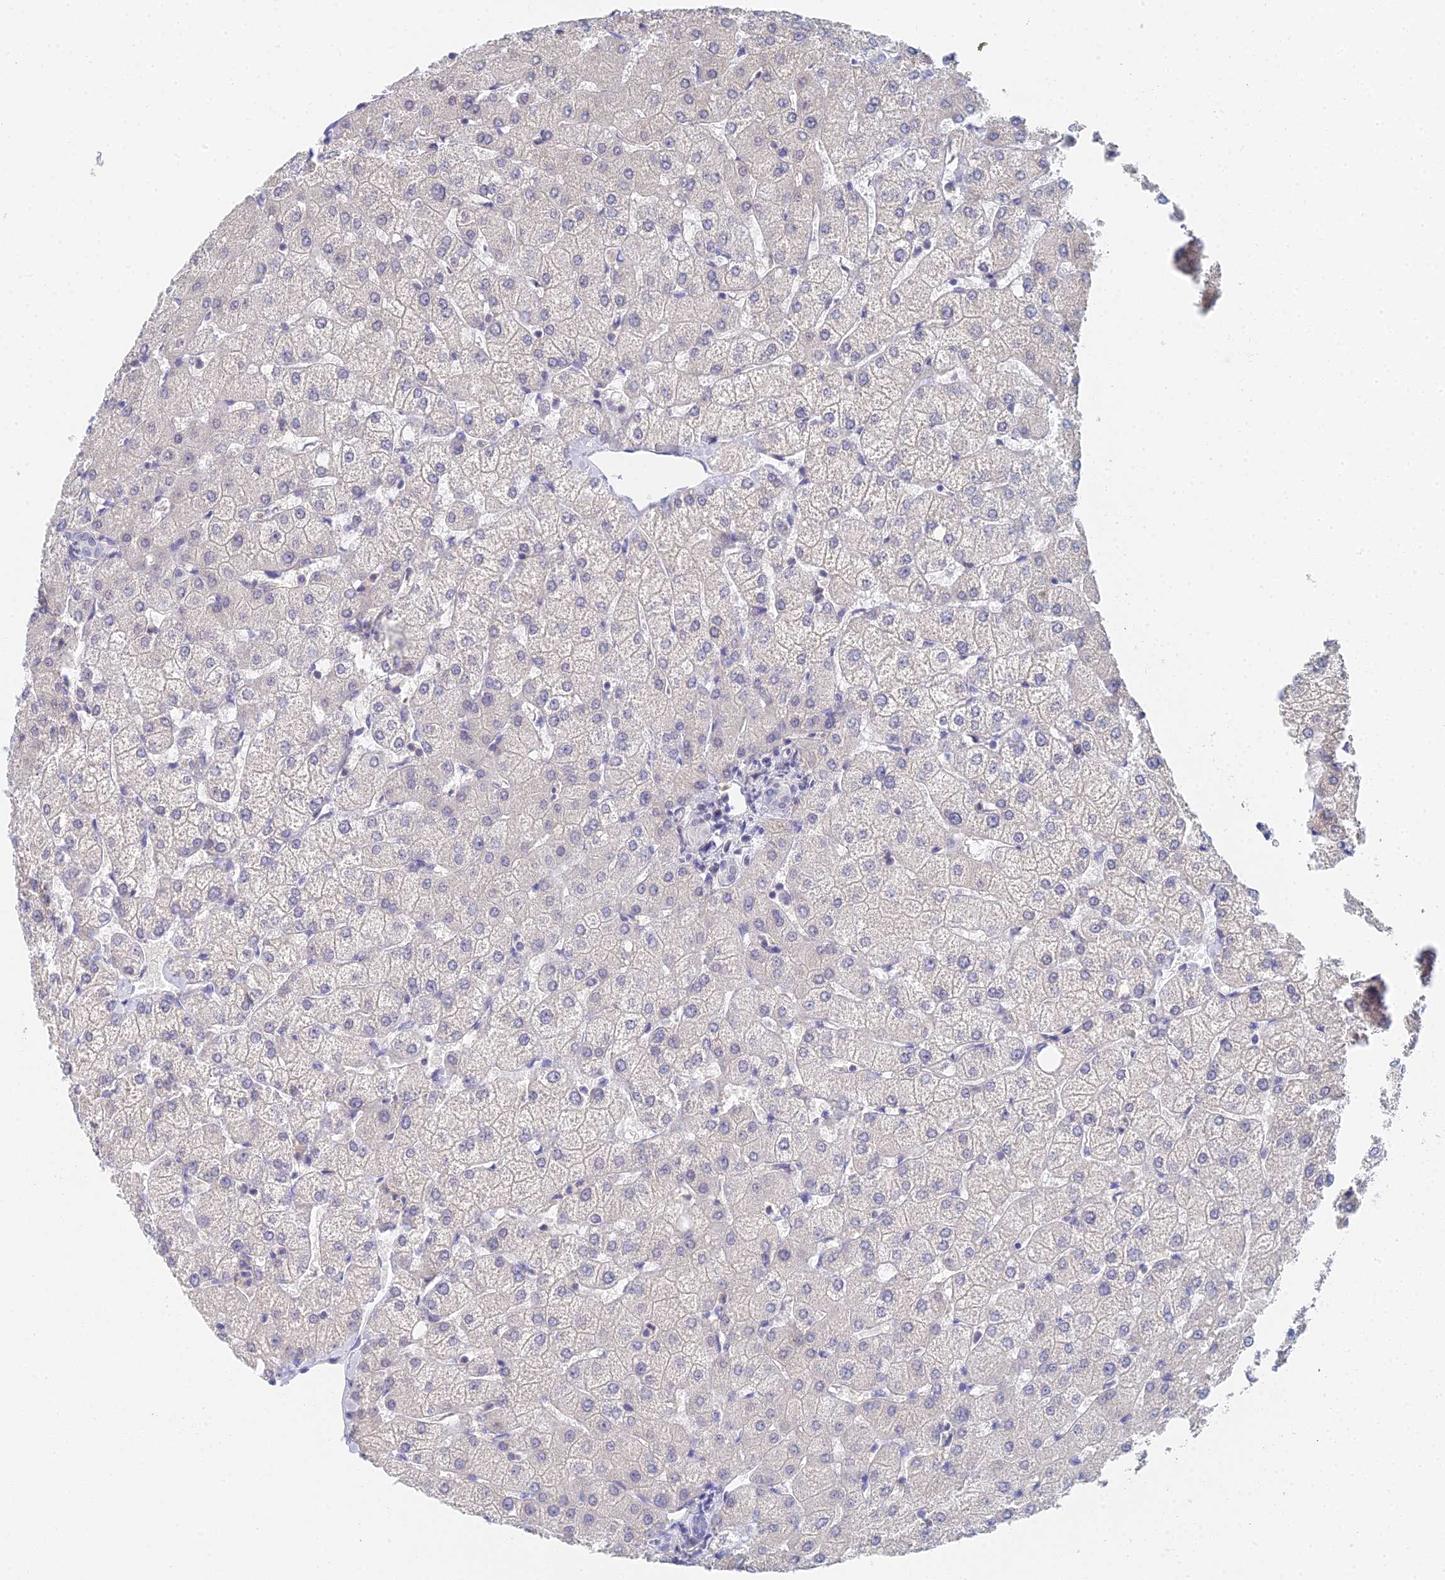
{"staining": {"intensity": "negative", "quantity": "none", "location": "none"}, "tissue": "liver", "cell_type": "Cholangiocytes", "image_type": "normal", "snomed": [{"axis": "morphology", "description": "Normal tissue, NOS"}, {"axis": "topography", "description": "Liver"}], "caption": "The histopathology image reveals no significant staining in cholangiocytes of liver.", "gene": "MCM2", "patient": {"sex": "female", "age": 54}}